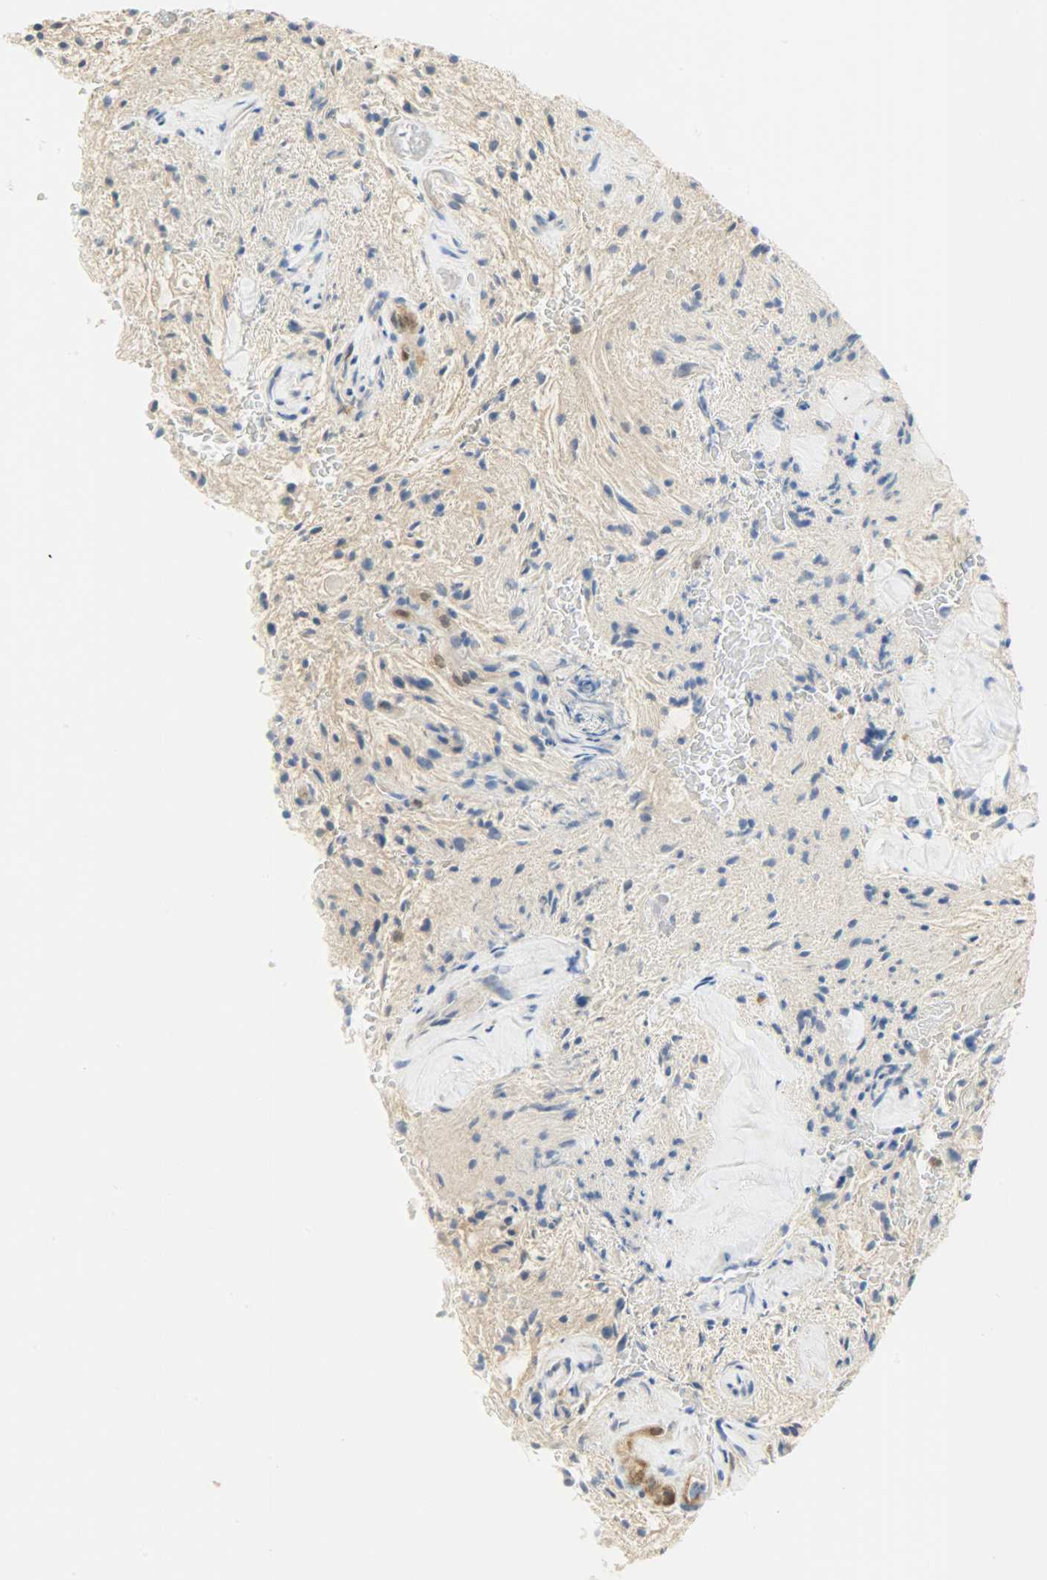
{"staining": {"intensity": "negative", "quantity": "none", "location": "none"}, "tissue": "glioma", "cell_type": "Tumor cells", "image_type": "cancer", "snomed": [{"axis": "morphology", "description": "Glioma, malignant, NOS"}, {"axis": "topography", "description": "Cerebellum"}], "caption": "Histopathology image shows no protein staining in tumor cells of malignant glioma tissue. (DAB immunohistochemistry (IHC) with hematoxylin counter stain).", "gene": "FKBP1A", "patient": {"sex": "female", "age": 10}}